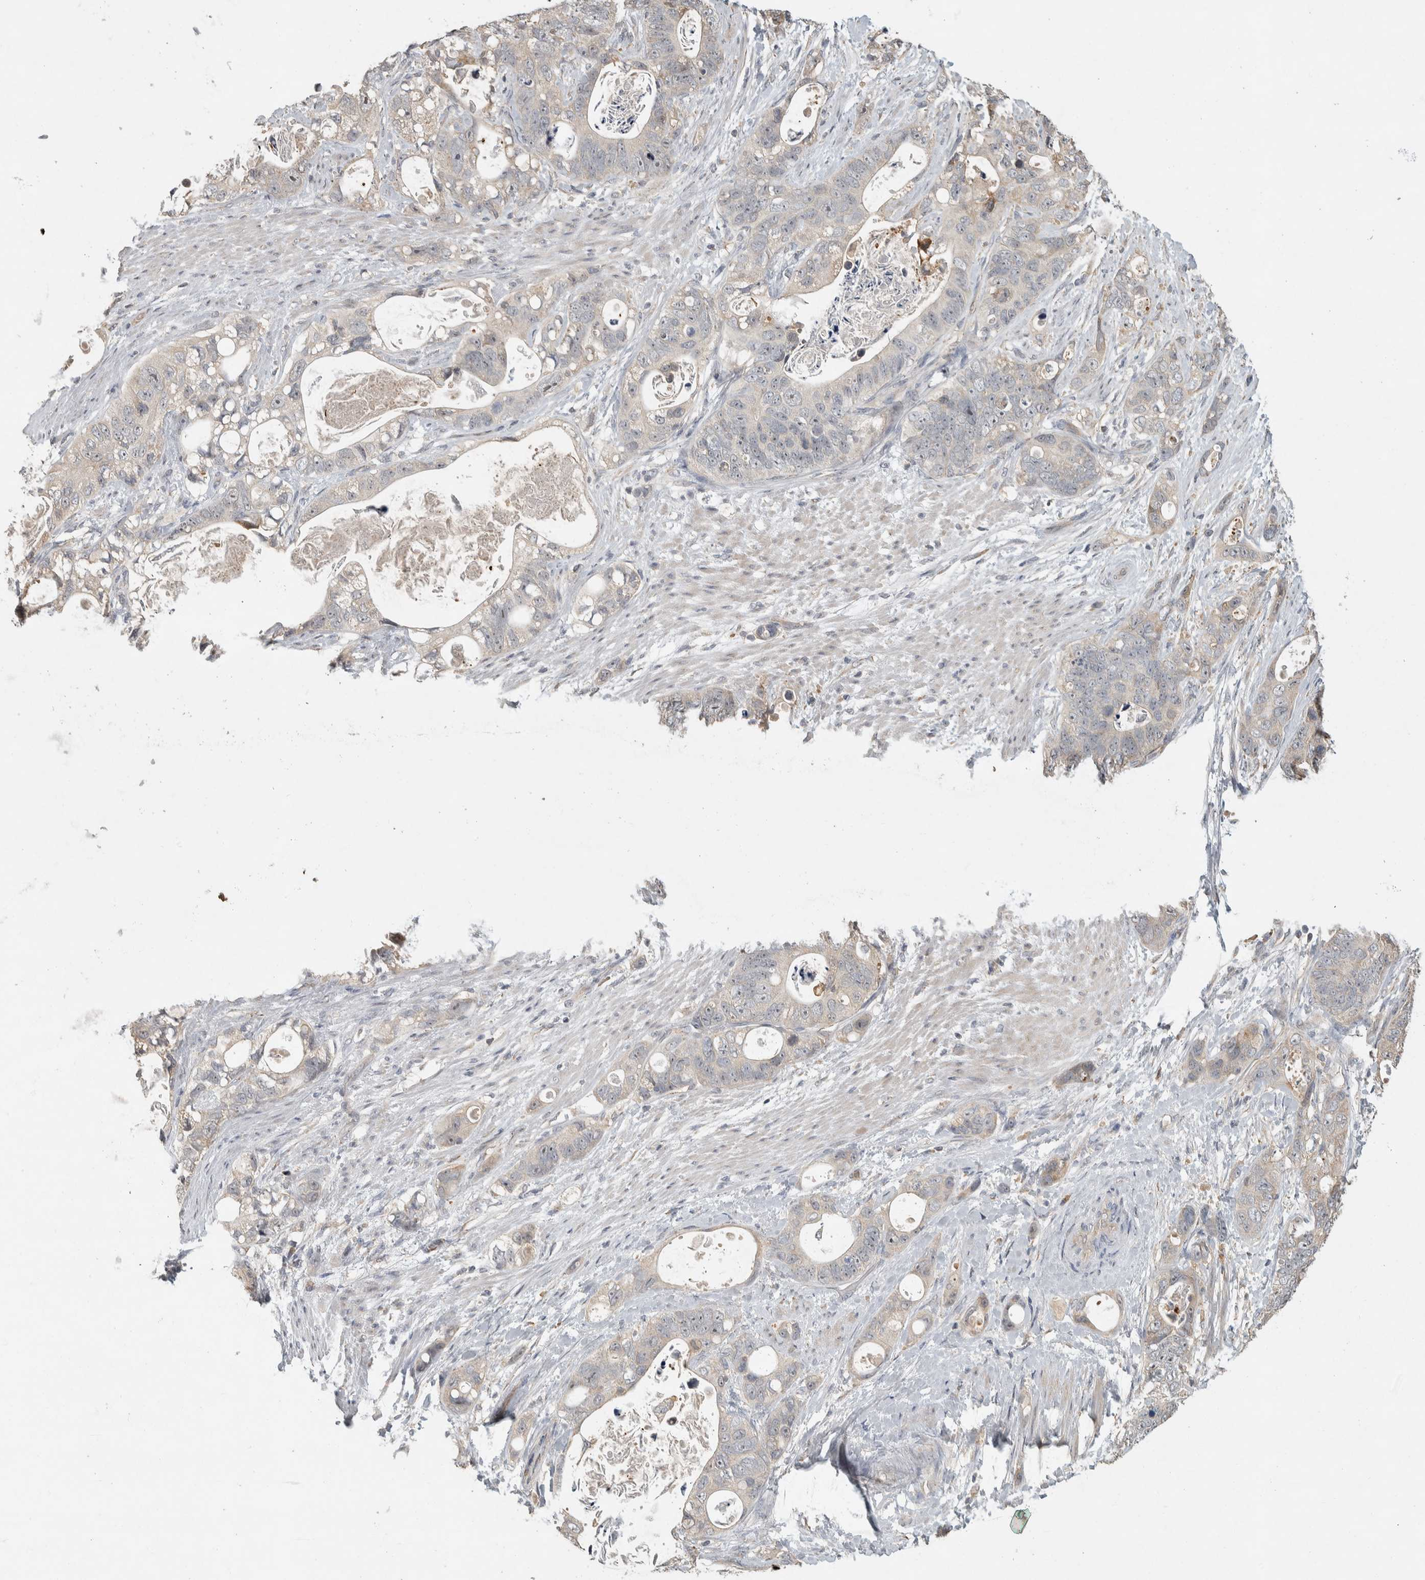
{"staining": {"intensity": "negative", "quantity": "none", "location": "none"}, "tissue": "stomach cancer", "cell_type": "Tumor cells", "image_type": "cancer", "snomed": [{"axis": "morphology", "description": "Normal tissue, NOS"}, {"axis": "morphology", "description": "Adenocarcinoma, NOS"}, {"axis": "topography", "description": "Stomach"}], "caption": "Protein analysis of stomach adenocarcinoma demonstrates no significant staining in tumor cells.", "gene": "EIF3H", "patient": {"sex": "female", "age": 89}}